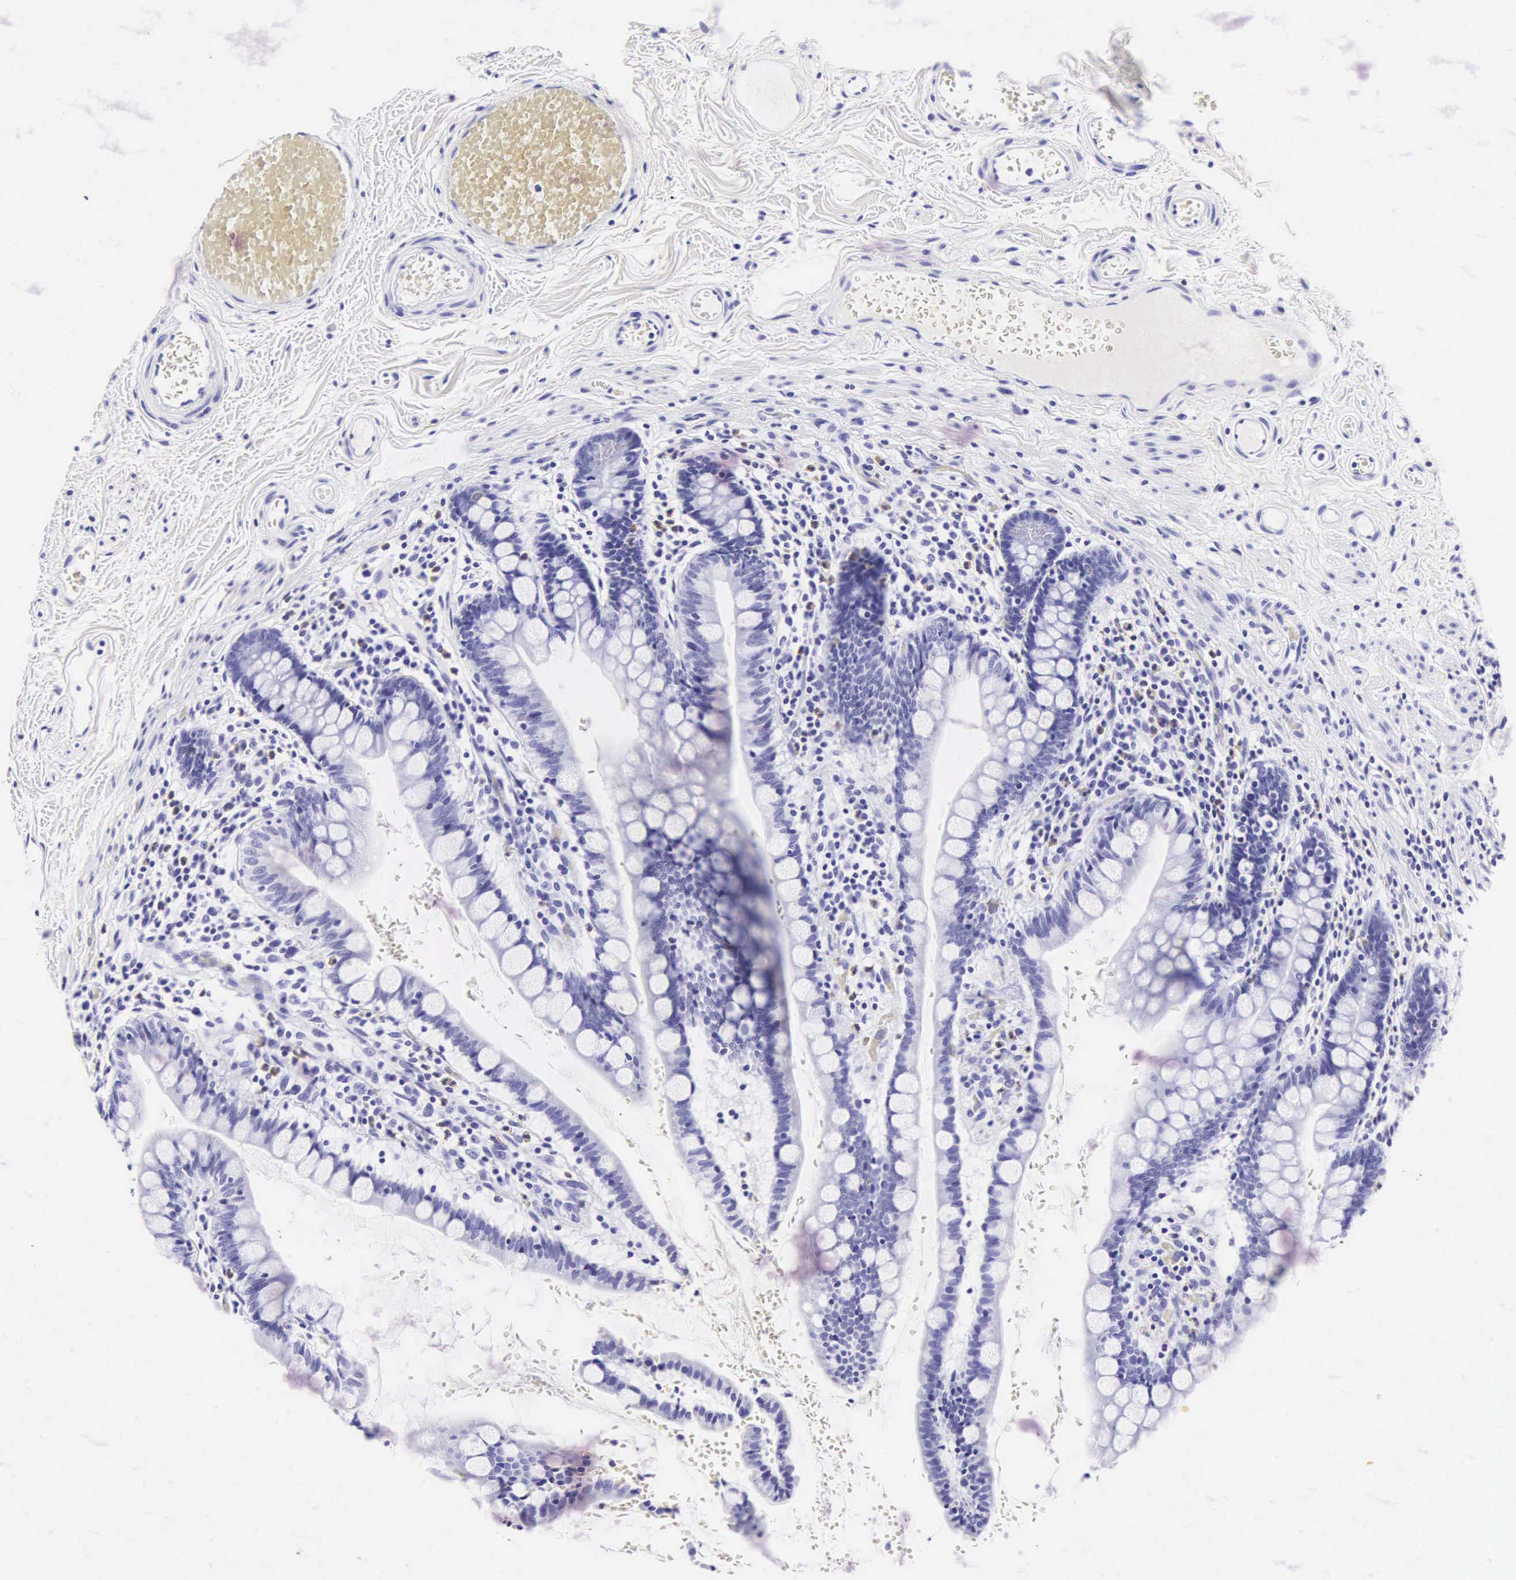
{"staining": {"intensity": "negative", "quantity": "none", "location": "none"}, "tissue": "colon", "cell_type": "Endothelial cells", "image_type": "normal", "snomed": [{"axis": "morphology", "description": "Normal tissue, NOS"}, {"axis": "topography", "description": "Colon"}], "caption": "Histopathology image shows no protein expression in endothelial cells of normal colon. Brightfield microscopy of immunohistochemistry (IHC) stained with DAB (3,3'-diaminobenzidine) (brown) and hematoxylin (blue), captured at high magnification.", "gene": "CD1A", "patient": {"sex": "male", "age": 54}}